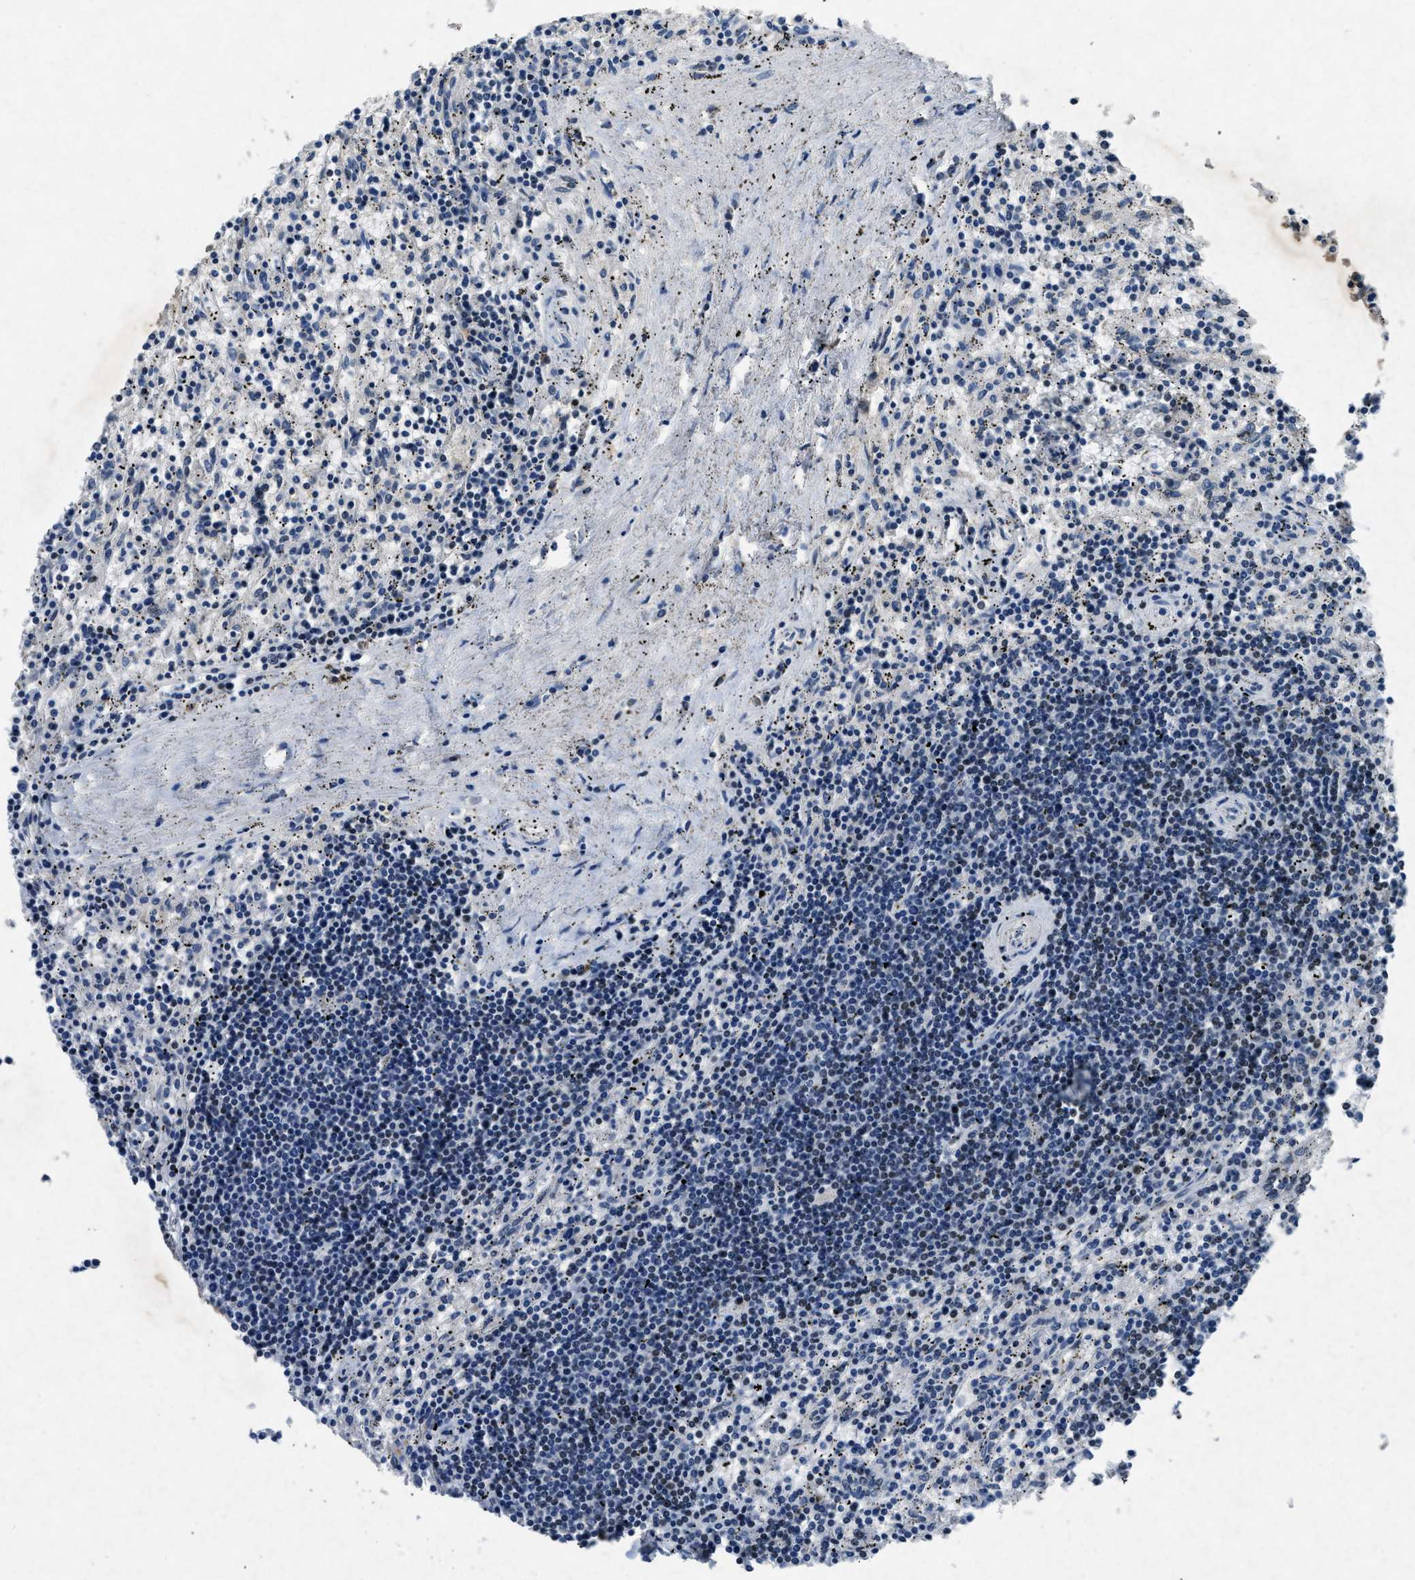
{"staining": {"intensity": "negative", "quantity": "none", "location": "none"}, "tissue": "lymphoma", "cell_type": "Tumor cells", "image_type": "cancer", "snomed": [{"axis": "morphology", "description": "Malignant lymphoma, non-Hodgkin's type, Low grade"}, {"axis": "topography", "description": "Spleen"}], "caption": "An IHC micrograph of lymphoma is shown. There is no staining in tumor cells of lymphoma.", "gene": "PHLDA1", "patient": {"sex": "male", "age": 76}}